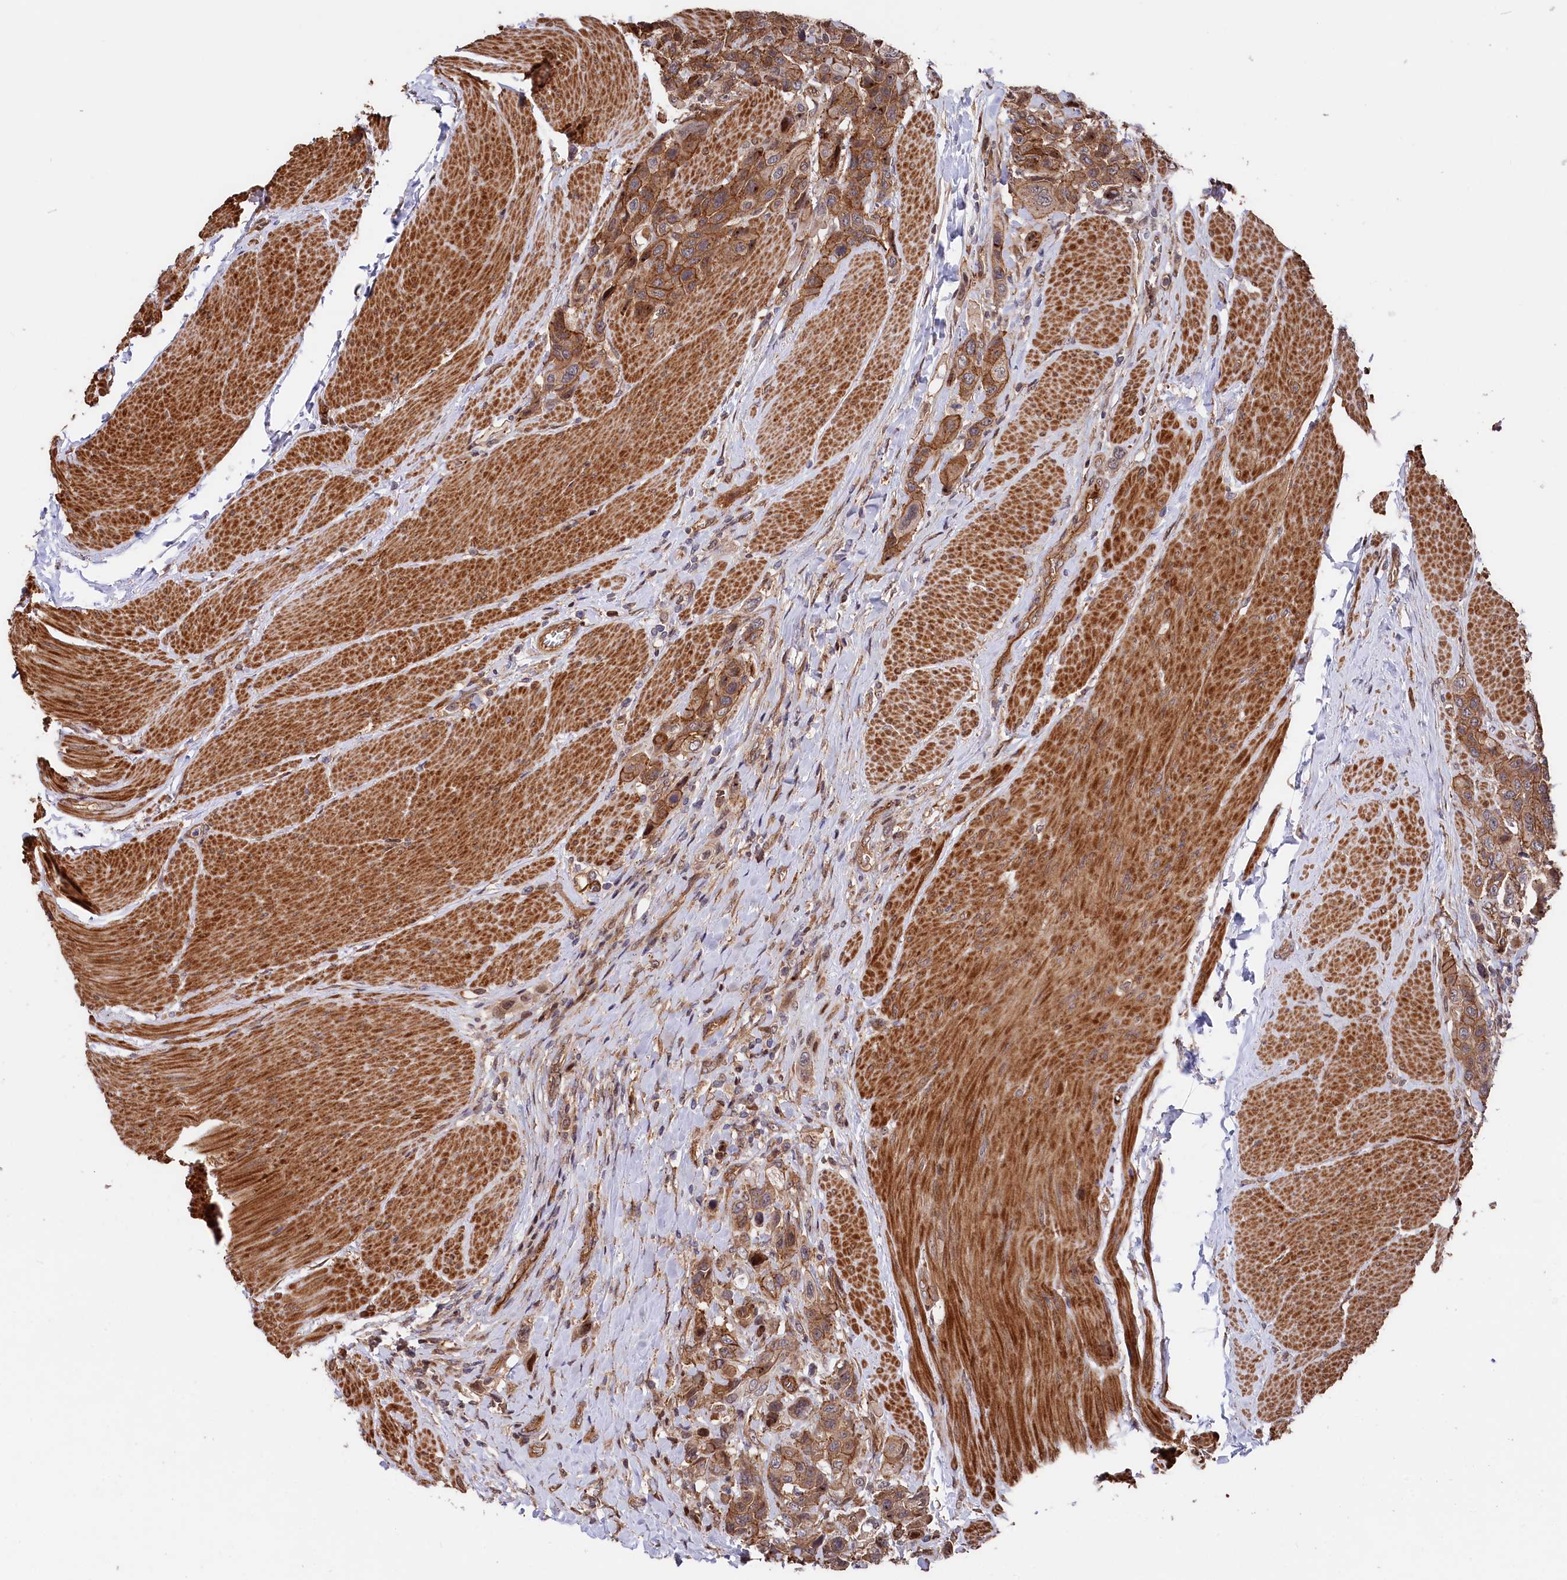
{"staining": {"intensity": "moderate", "quantity": ">75%", "location": "cytoplasmic/membranous"}, "tissue": "urothelial cancer", "cell_type": "Tumor cells", "image_type": "cancer", "snomed": [{"axis": "morphology", "description": "Urothelial carcinoma, High grade"}, {"axis": "topography", "description": "Urinary bladder"}], "caption": "High-power microscopy captured an immunohistochemistry (IHC) histopathology image of urothelial carcinoma (high-grade), revealing moderate cytoplasmic/membranous positivity in about >75% of tumor cells. (DAB (3,3'-diaminobenzidine) IHC with brightfield microscopy, high magnification).", "gene": "TNKS1BP1", "patient": {"sex": "male", "age": 50}}